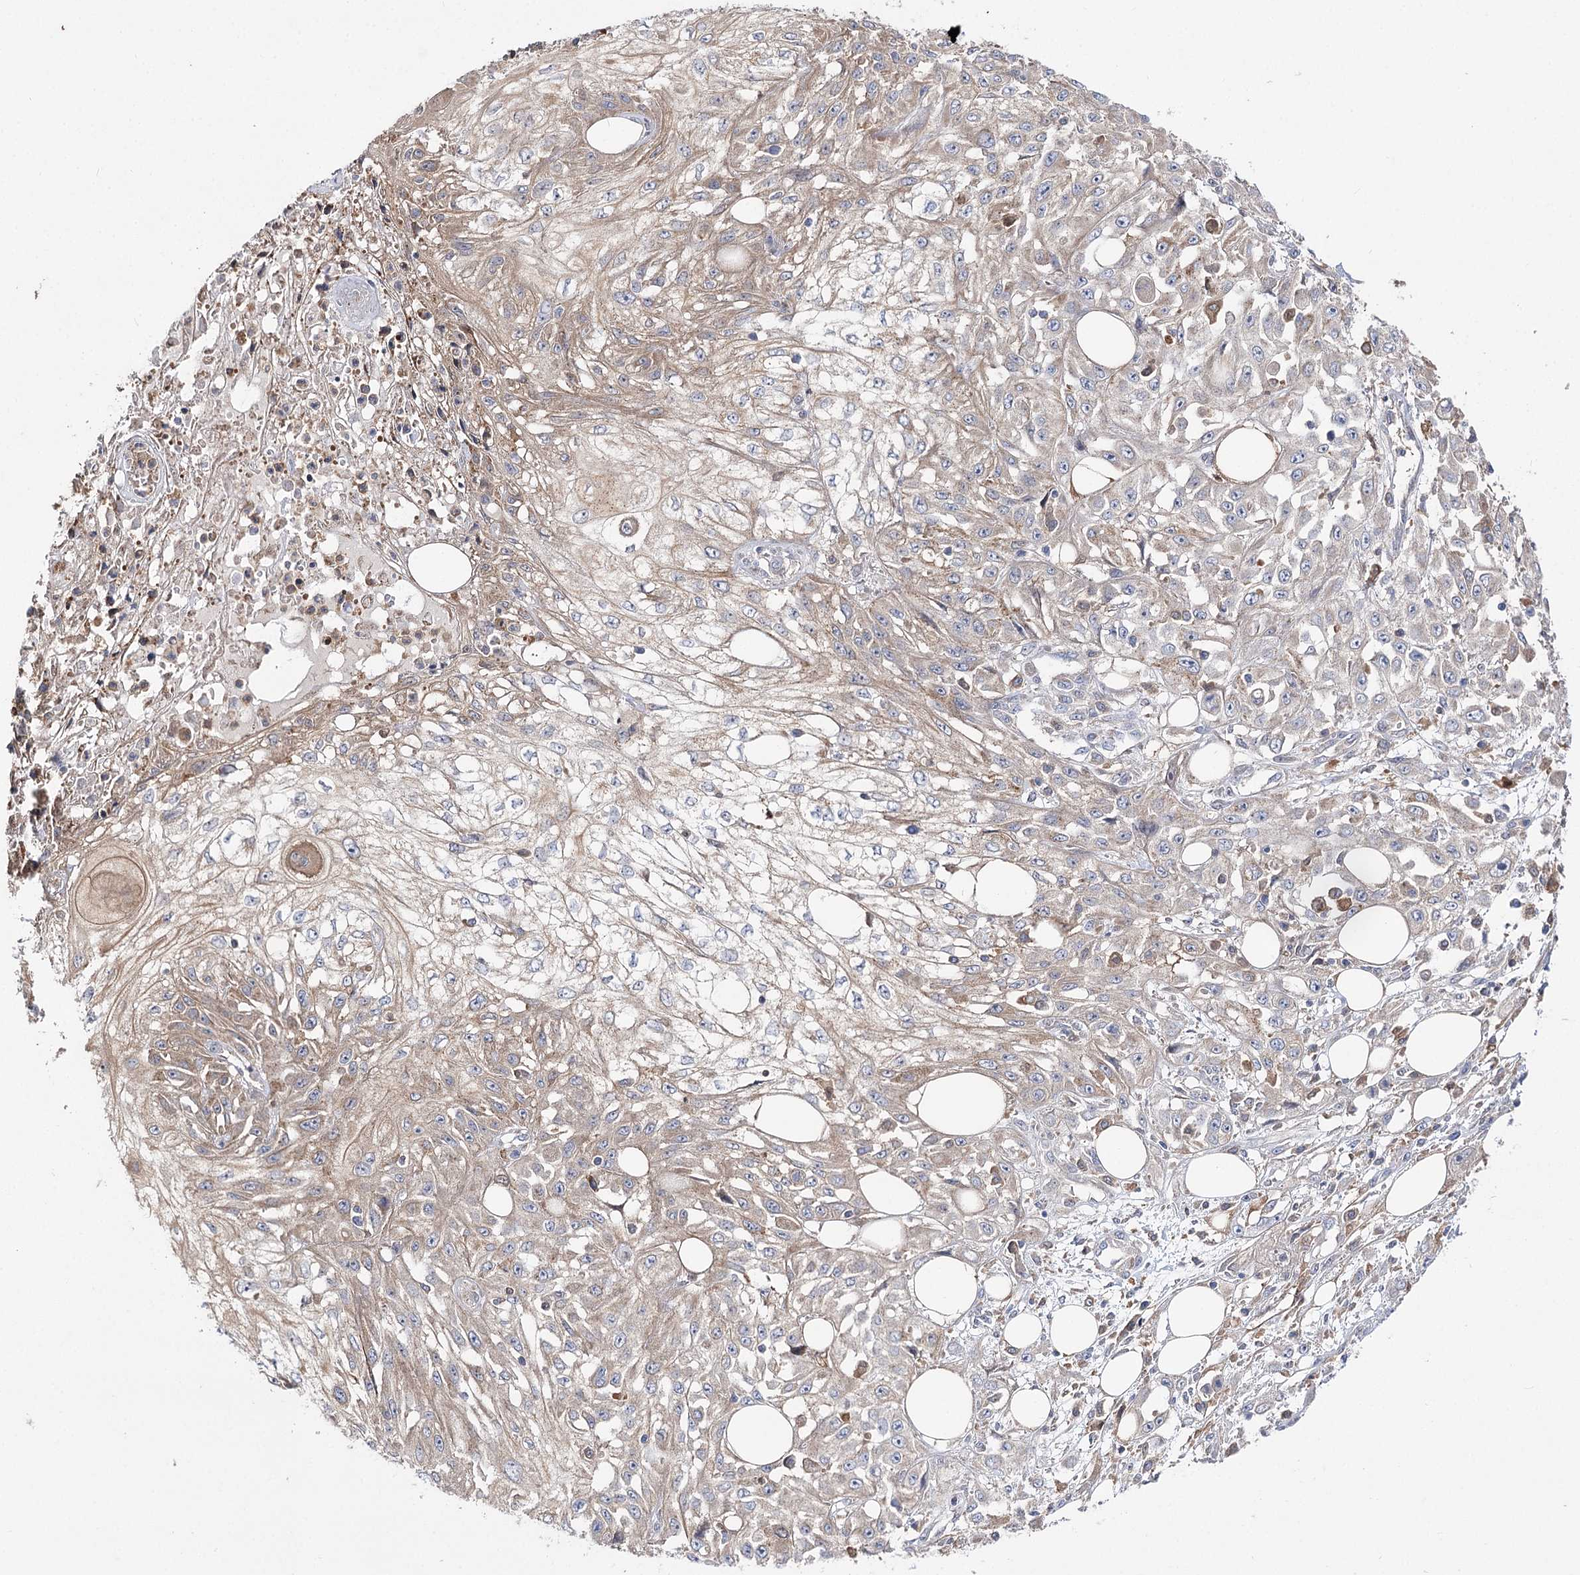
{"staining": {"intensity": "weak", "quantity": ">75%", "location": "cytoplasmic/membranous"}, "tissue": "skin cancer", "cell_type": "Tumor cells", "image_type": "cancer", "snomed": [{"axis": "morphology", "description": "Squamous cell carcinoma, NOS"}, {"axis": "morphology", "description": "Squamous cell carcinoma, metastatic, NOS"}, {"axis": "topography", "description": "Skin"}, {"axis": "topography", "description": "Lymph node"}], "caption": "Skin cancer stained with a protein marker reveals weak staining in tumor cells.", "gene": "UGP2", "patient": {"sex": "male", "age": 75}}